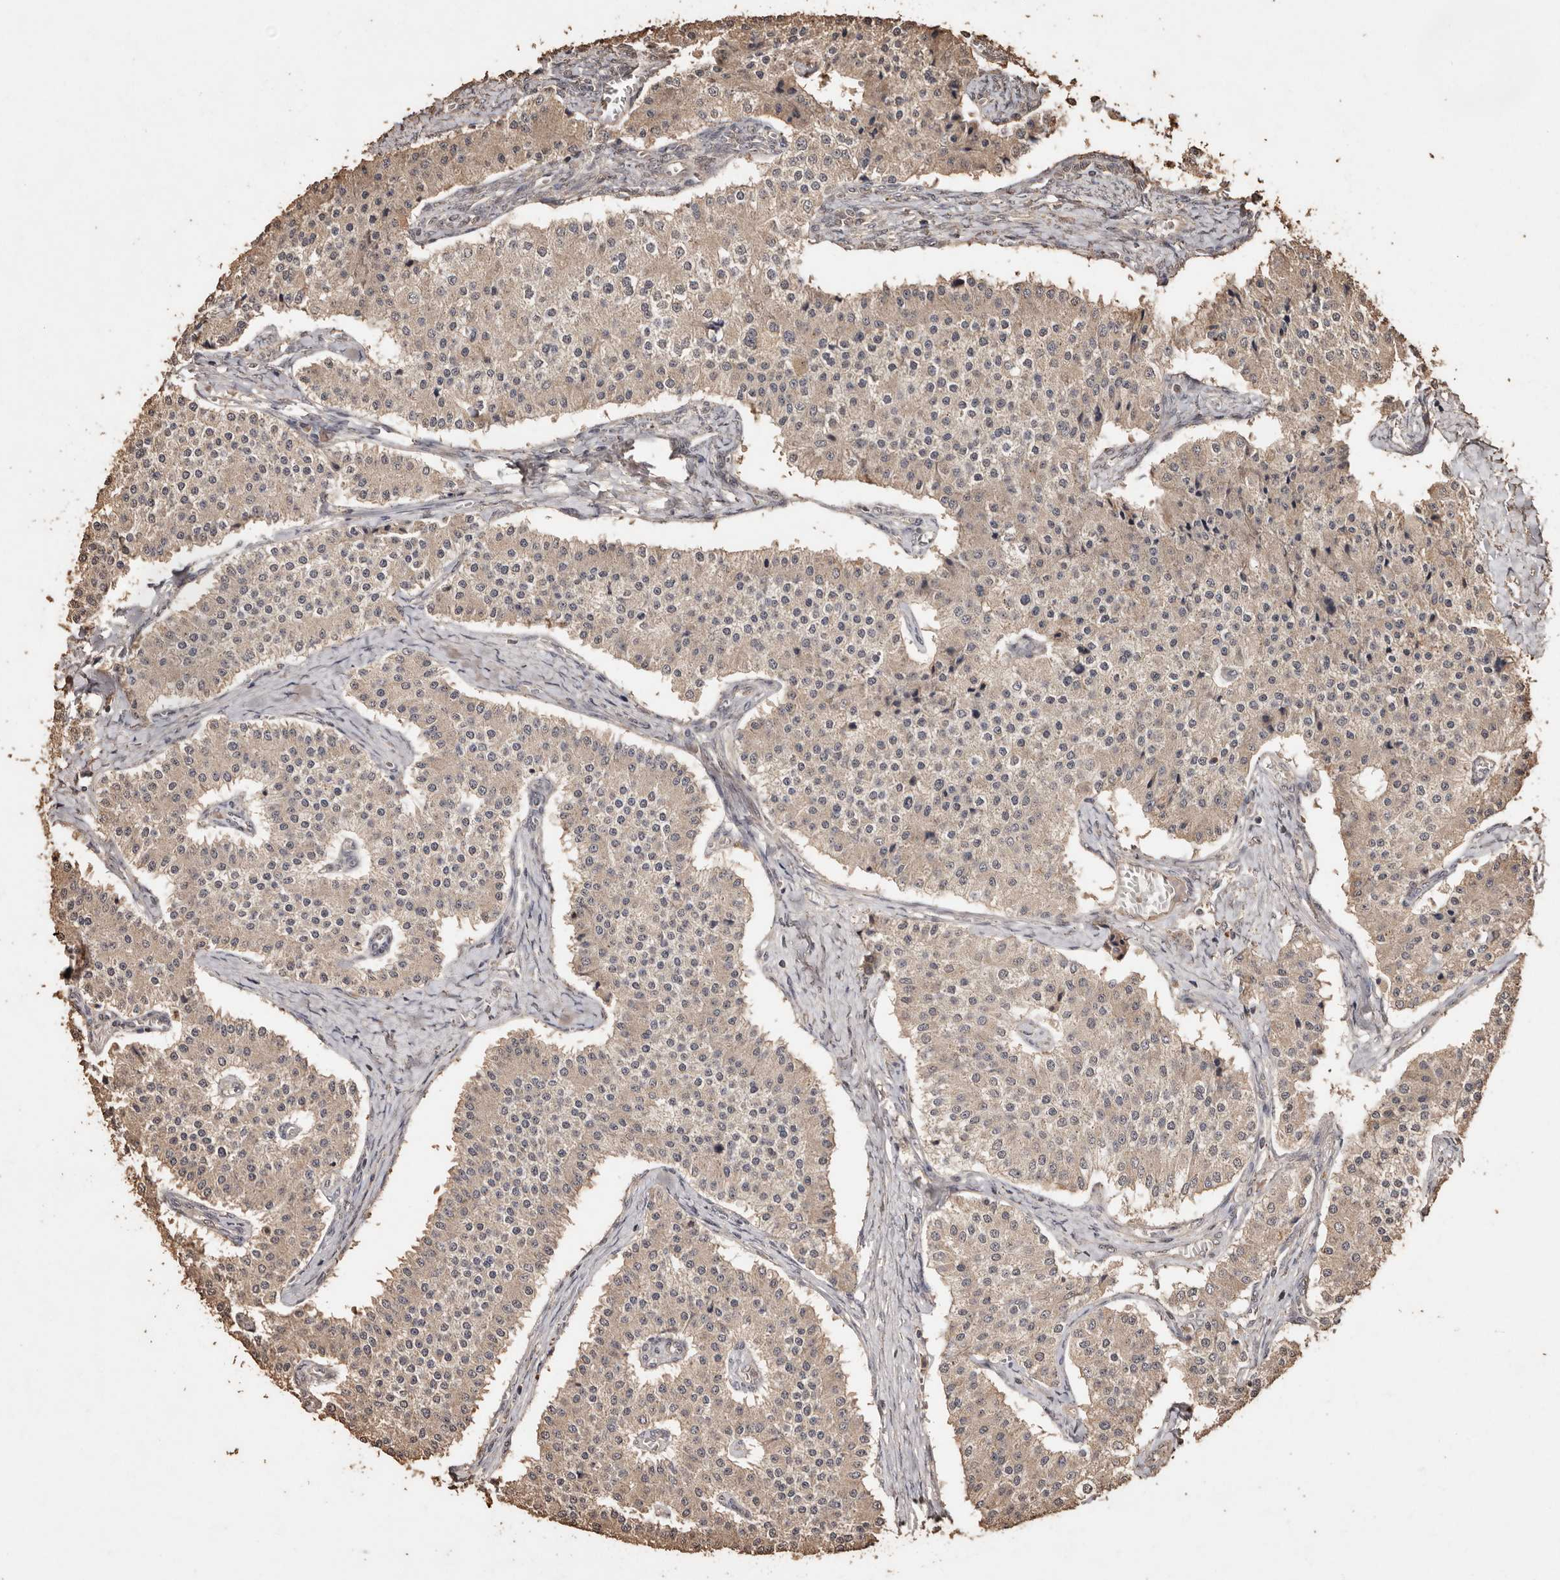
{"staining": {"intensity": "weak", "quantity": ">75%", "location": "cytoplasmic/membranous"}, "tissue": "carcinoid", "cell_type": "Tumor cells", "image_type": "cancer", "snomed": [{"axis": "morphology", "description": "Carcinoid, malignant, NOS"}, {"axis": "topography", "description": "Colon"}], "caption": "The immunohistochemical stain shows weak cytoplasmic/membranous positivity in tumor cells of carcinoid tissue.", "gene": "PKDCC", "patient": {"sex": "female", "age": 52}}